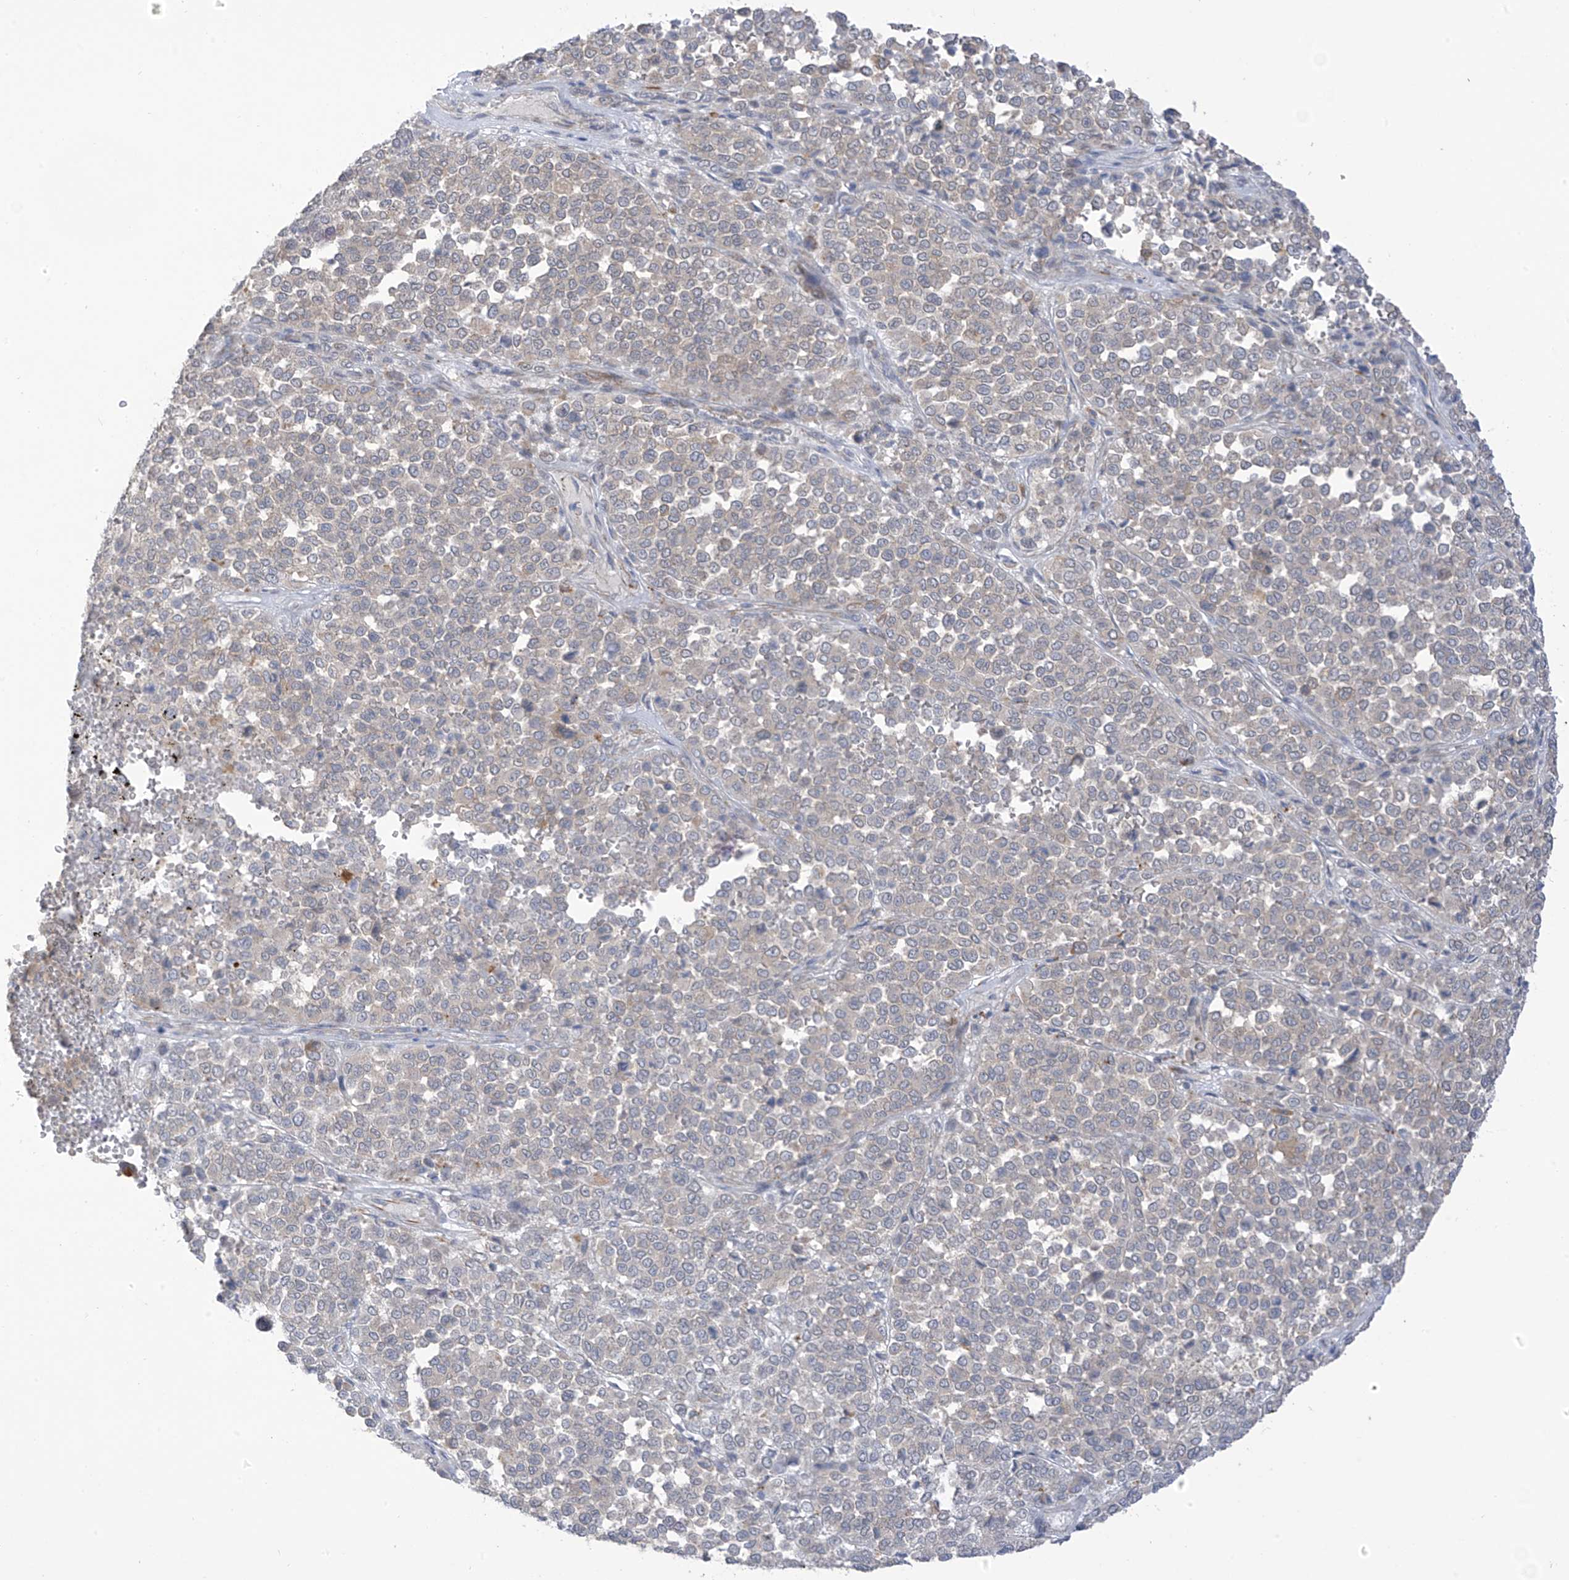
{"staining": {"intensity": "negative", "quantity": "none", "location": "none"}, "tissue": "melanoma", "cell_type": "Tumor cells", "image_type": "cancer", "snomed": [{"axis": "morphology", "description": "Malignant melanoma, Metastatic site"}, {"axis": "topography", "description": "Pancreas"}], "caption": "Tumor cells are negative for protein expression in human melanoma. (Immunohistochemistry, brightfield microscopy, high magnification).", "gene": "HS6ST2", "patient": {"sex": "female", "age": 30}}